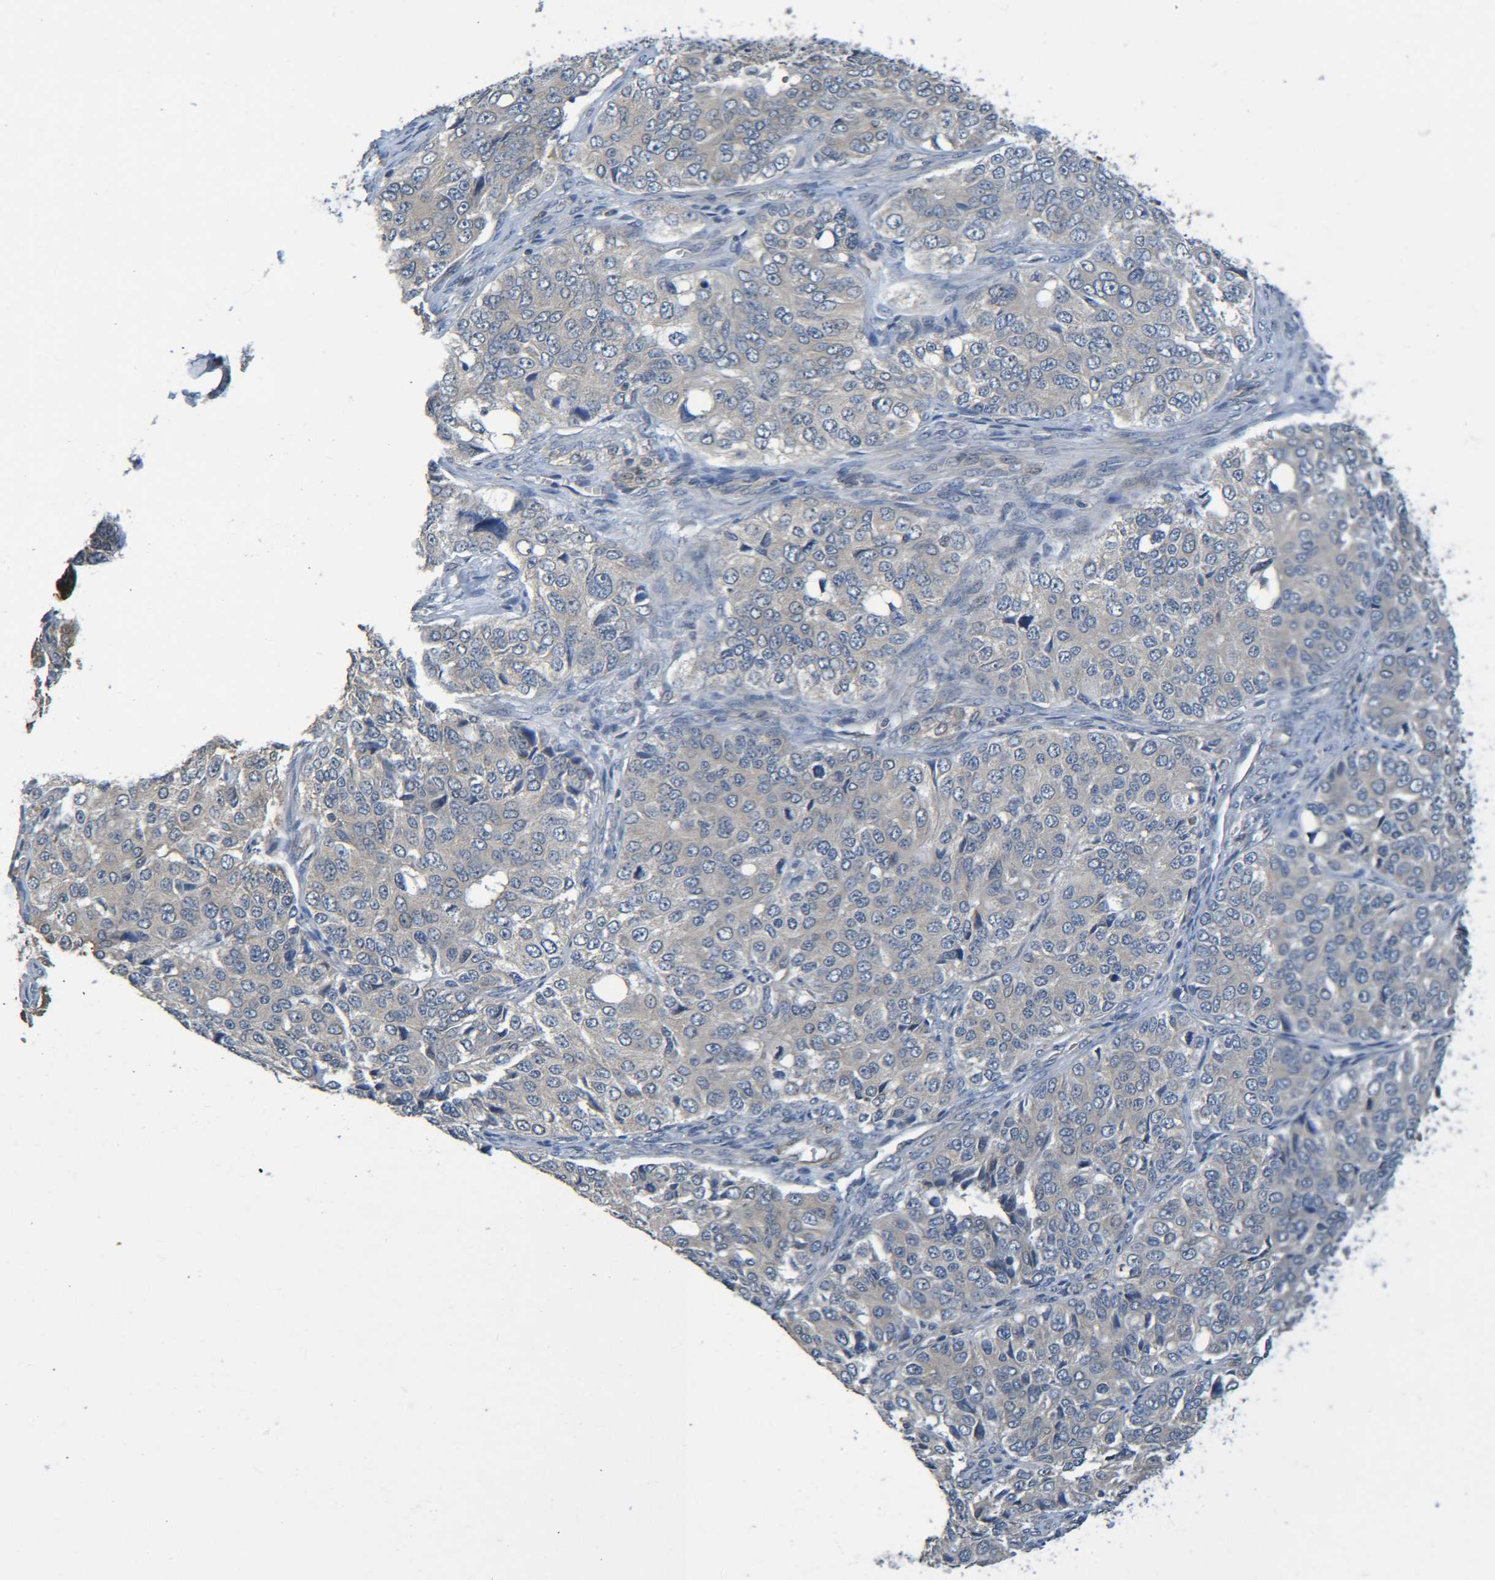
{"staining": {"intensity": "negative", "quantity": "none", "location": "none"}, "tissue": "ovarian cancer", "cell_type": "Tumor cells", "image_type": "cancer", "snomed": [{"axis": "morphology", "description": "Carcinoma, endometroid"}, {"axis": "topography", "description": "Ovary"}], "caption": "Tumor cells are negative for protein expression in human ovarian cancer.", "gene": "CYP4F2", "patient": {"sex": "female", "age": 51}}